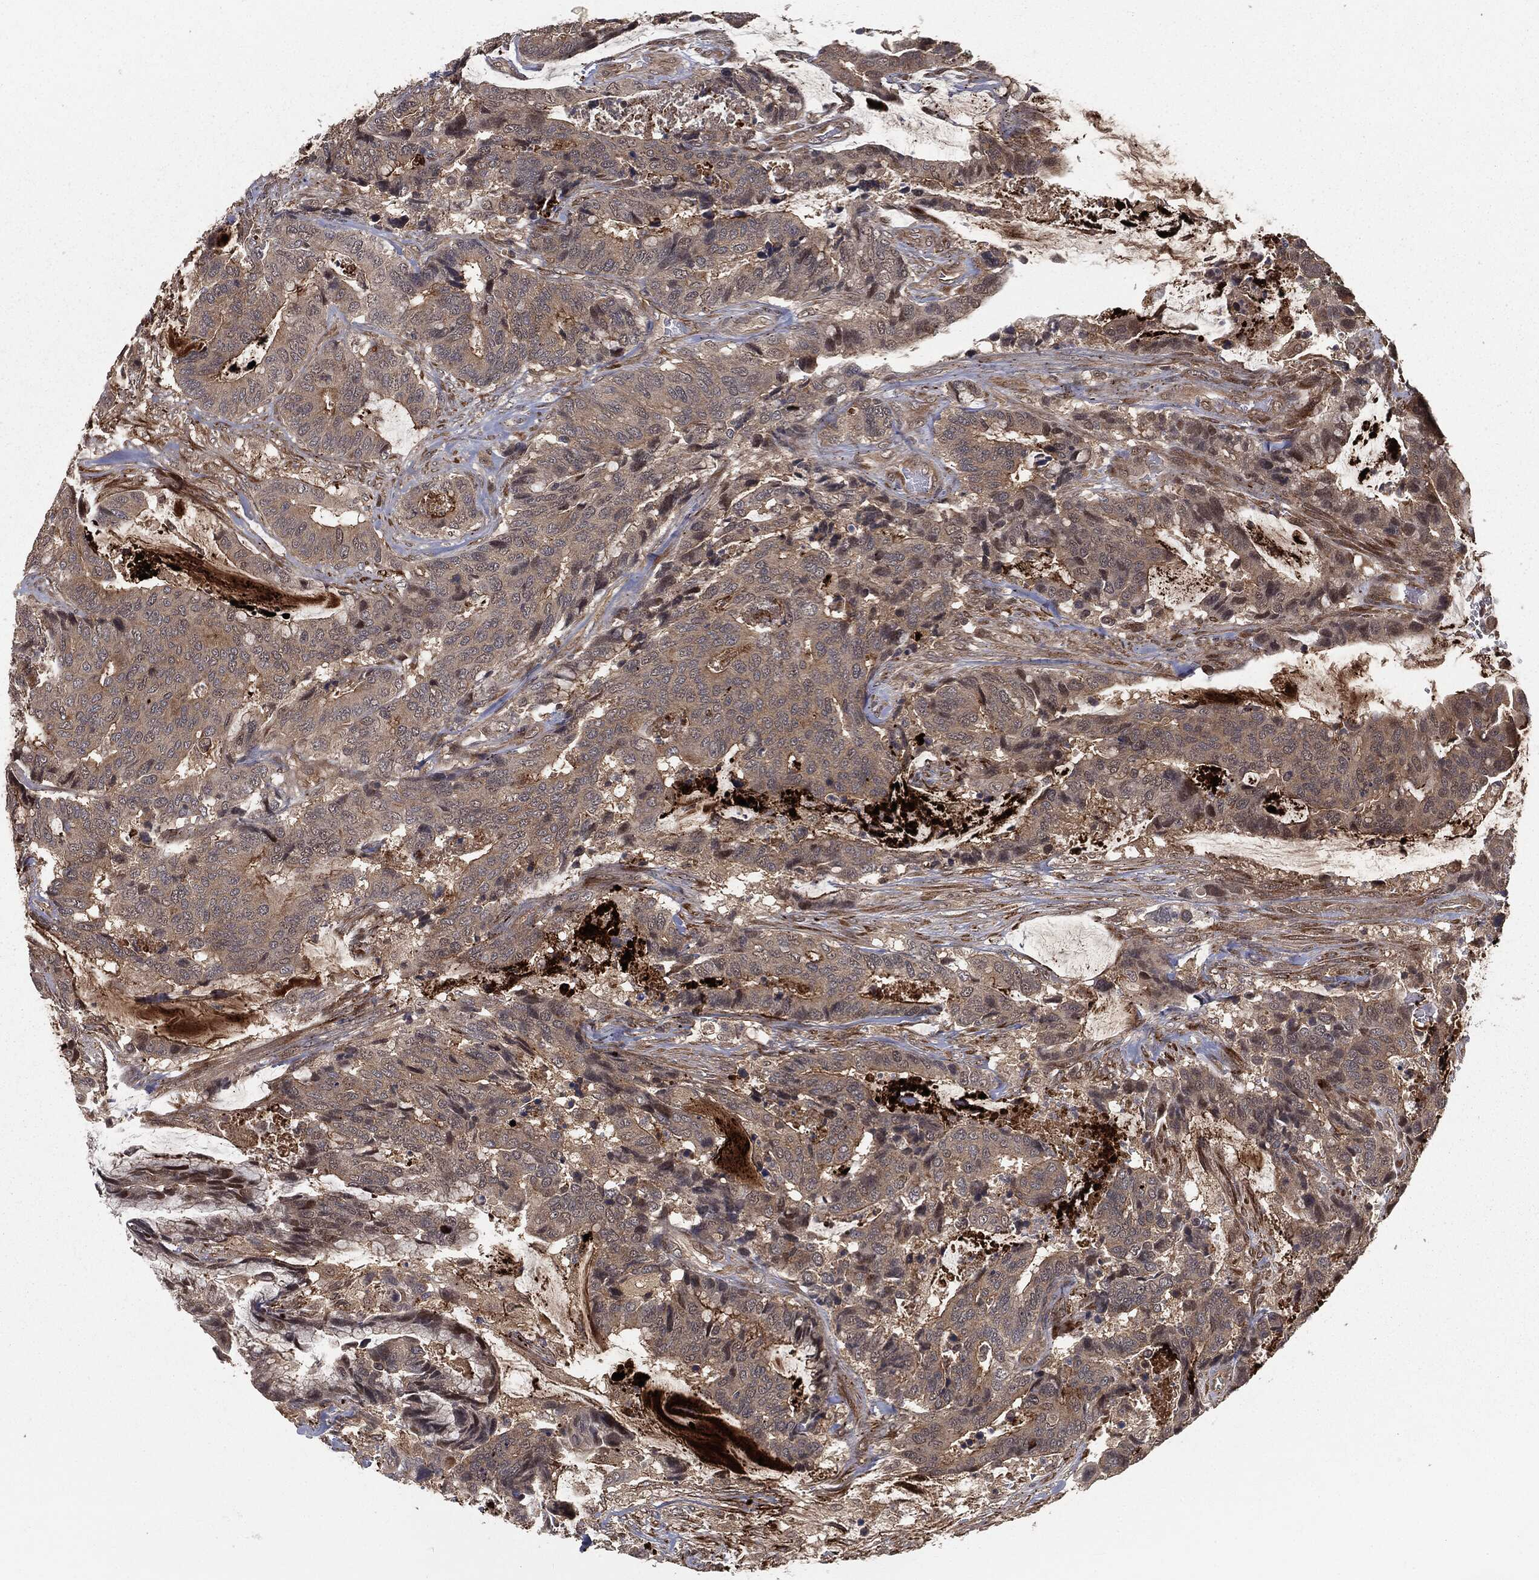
{"staining": {"intensity": "weak", "quantity": "<25%", "location": "cytoplasmic/membranous"}, "tissue": "colorectal cancer", "cell_type": "Tumor cells", "image_type": "cancer", "snomed": [{"axis": "morphology", "description": "Adenocarcinoma, NOS"}, {"axis": "topography", "description": "Rectum"}], "caption": "Adenocarcinoma (colorectal) was stained to show a protein in brown. There is no significant staining in tumor cells.", "gene": "FBXO7", "patient": {"sex": "female", "age": 59}}